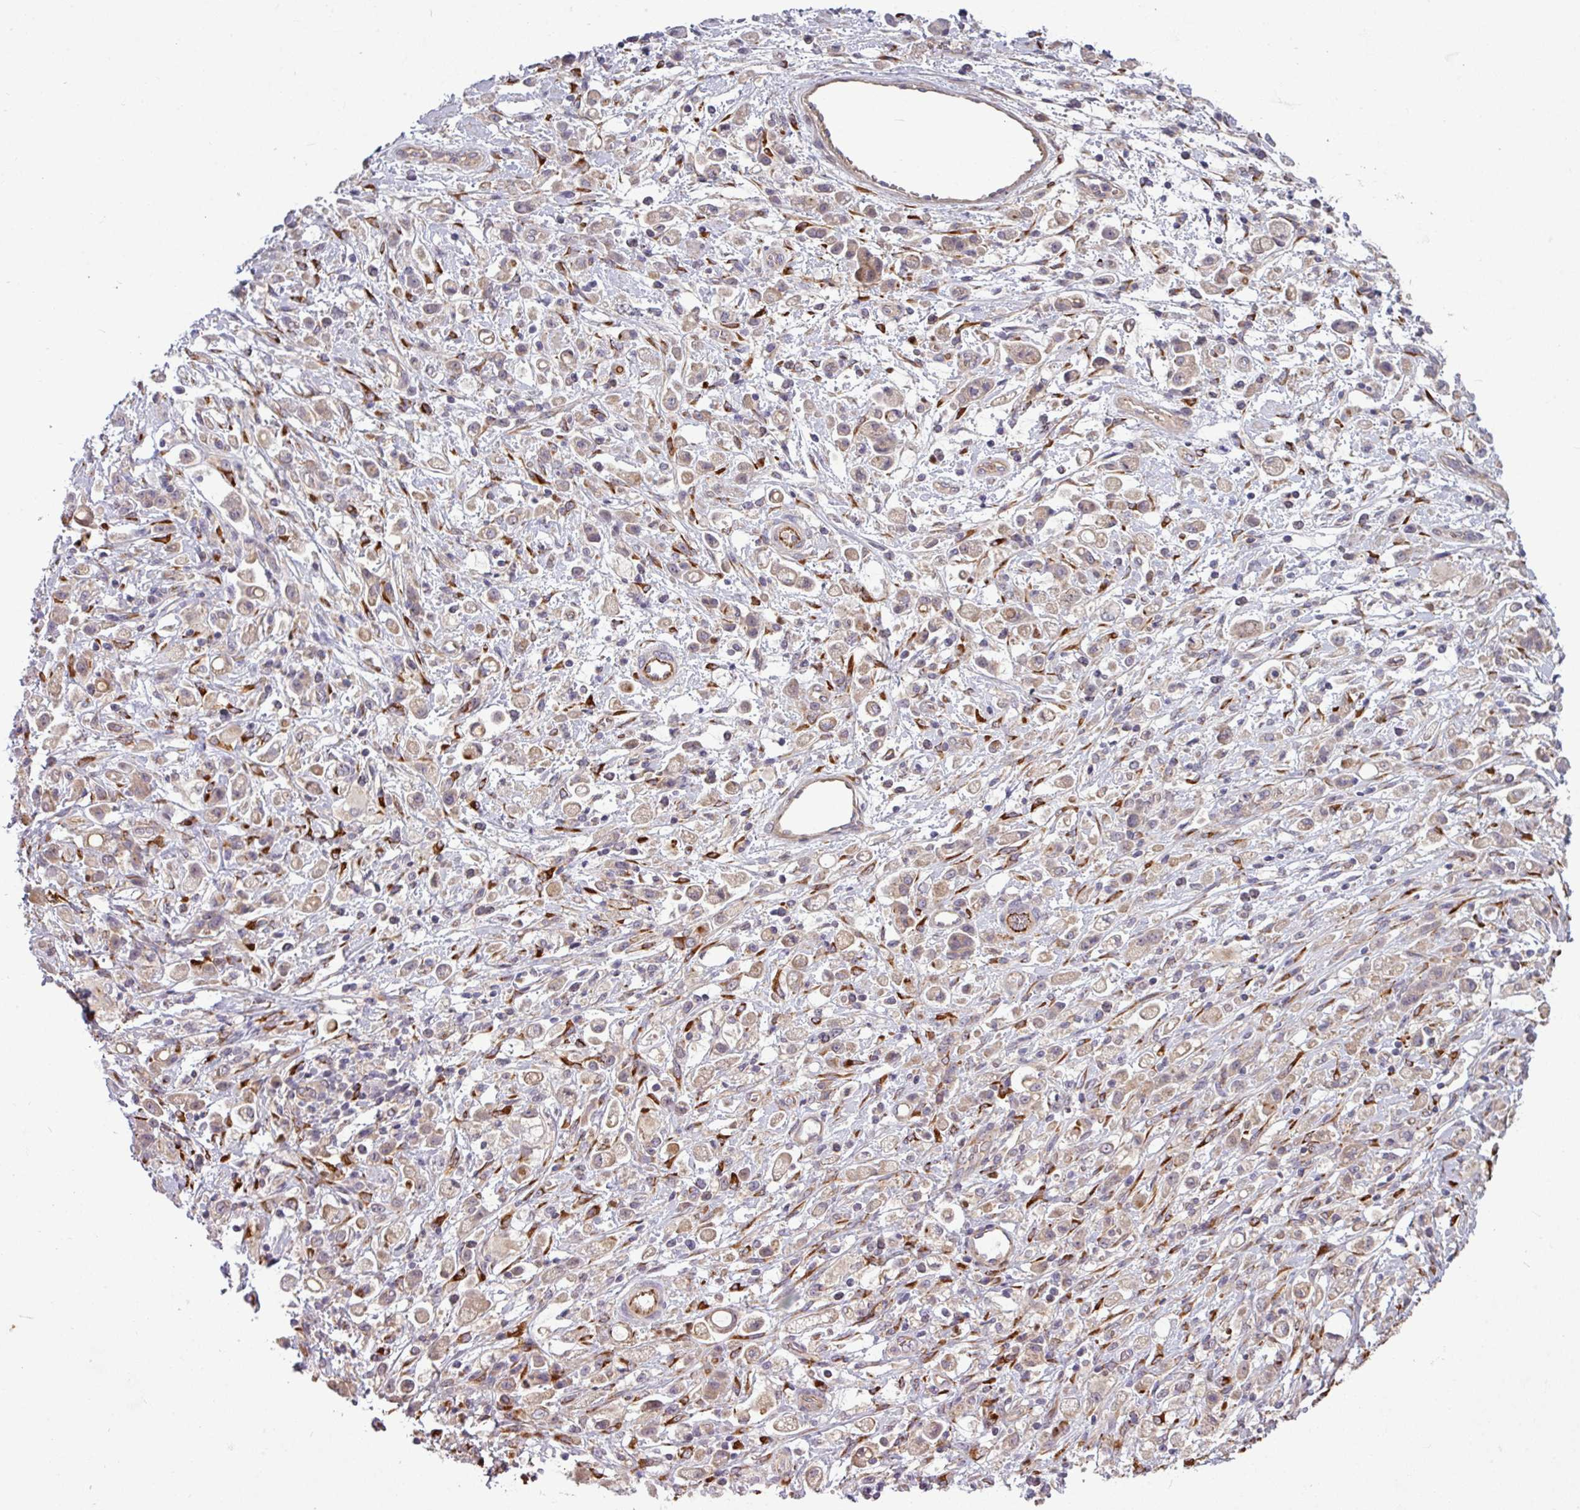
{"staining": {"intensity": "weak", "quantity": "25%-75%", "location": "cytoplasmic/membranous"}, "tissue": "stomach cancer", "cell_type": "Tumor cells", "image_type": "cancer", "snomed": [{"axis": "morphology", "description": "Adenocarcinoma, NOS"}, {"axis": "topography", "description": "Stomach"}], "caption": "About 25%-75% of tumor cells in stomach adenocarcinoma demonstrate weak cytoplasmic/membranous protein positivity as visualized by brown immunohistochemical staining.", "gene": "PAPLN", "patient": {"sex": "female", "age": 60}}